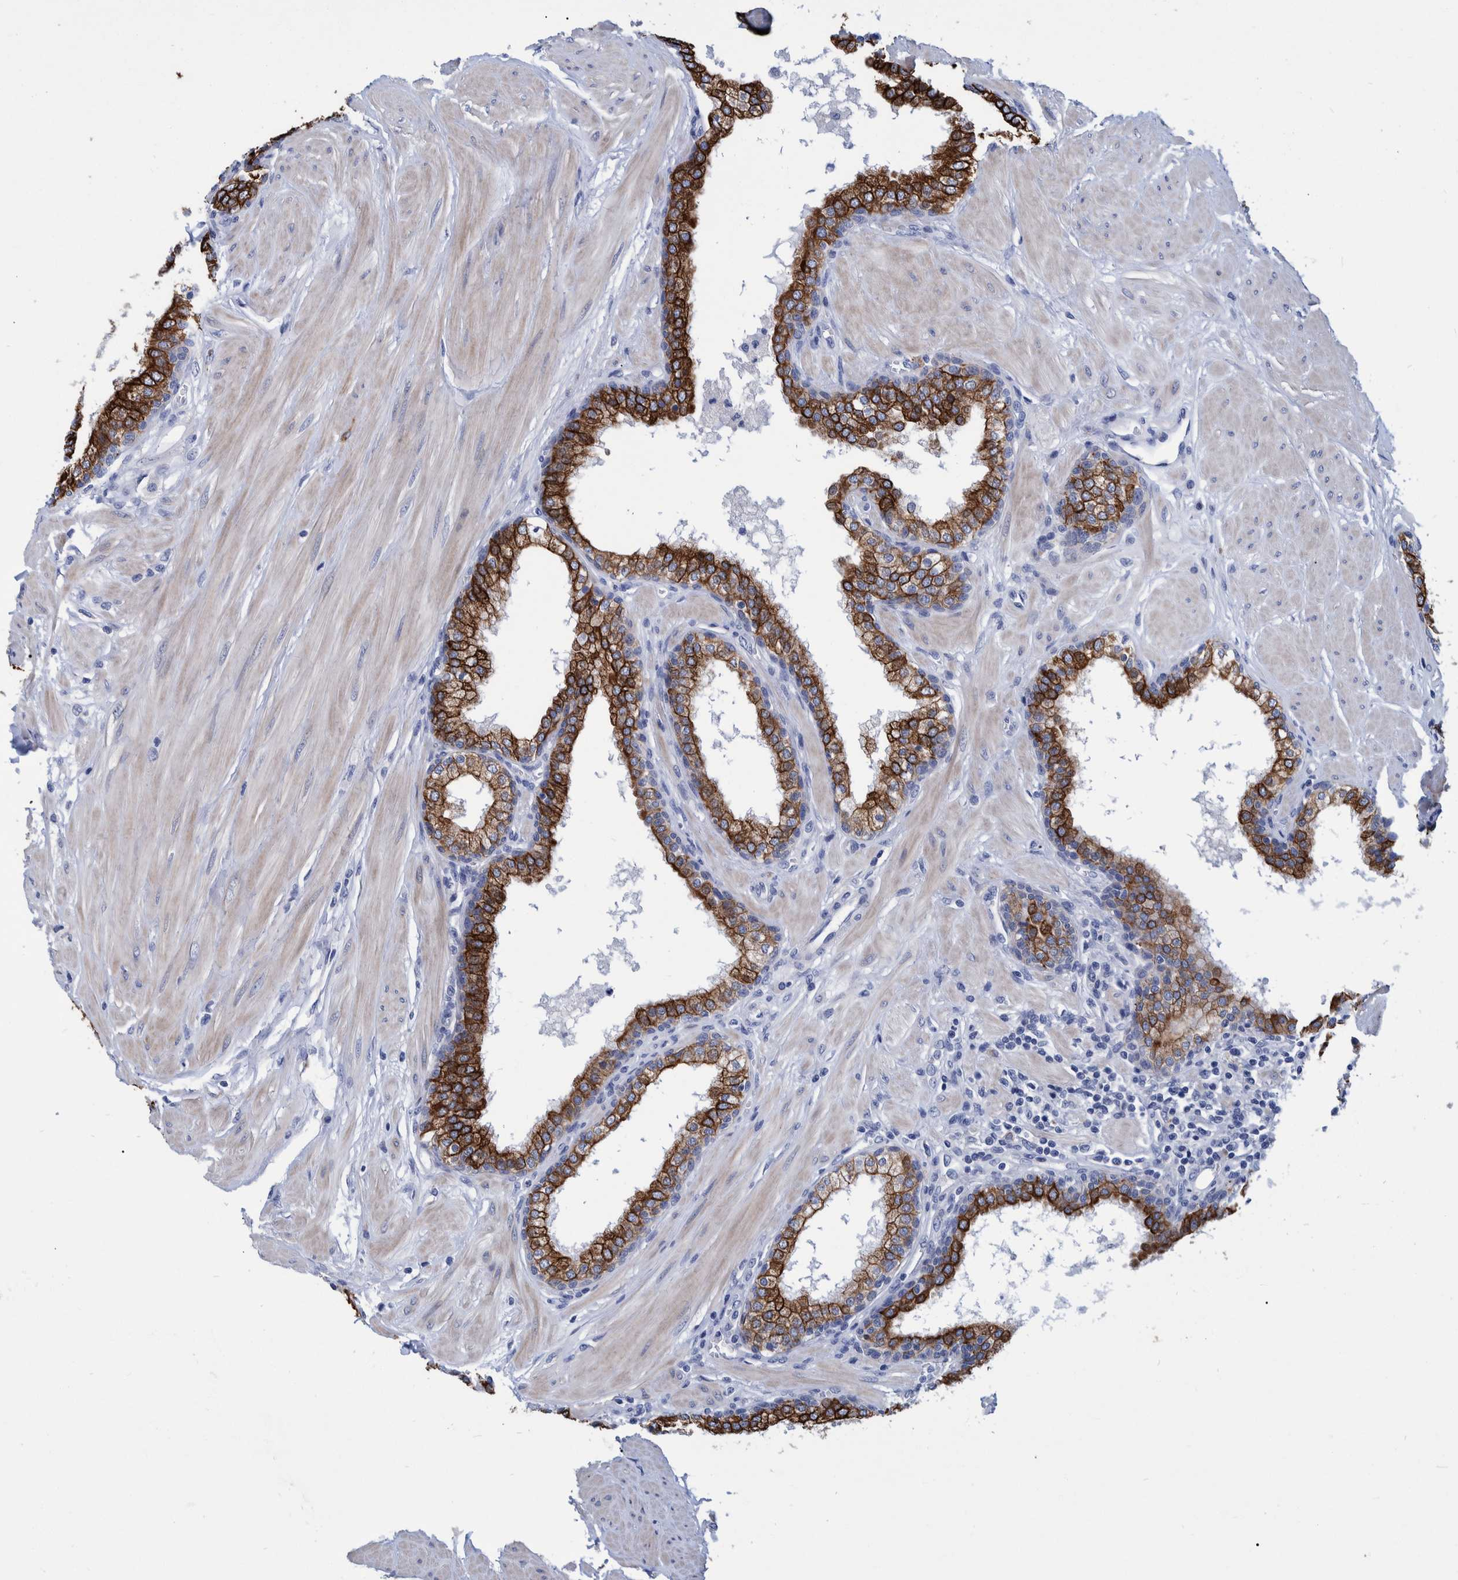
{"staining": {"intensity": "strong", "quantity": ">75%", "location": "cytoplasmic/membranous"}, "tissue": "prostate", "cell_type": "Glandular cells", "image_type": "normal", "snomed": [{"axis": "morphology", "description": "Normal tissue, NOS"}, {"axis": "topography", "description": "Prostate"}], "caption": "Immunohistochemistry histopathology image of benign human prostate stained for a protein (brown), which shows high levels of strong cytoplasmic/membranous staining in about >75% of glandular cells.", "gene": "MKS1", "patient": {"sex": "male", "age": 51}}